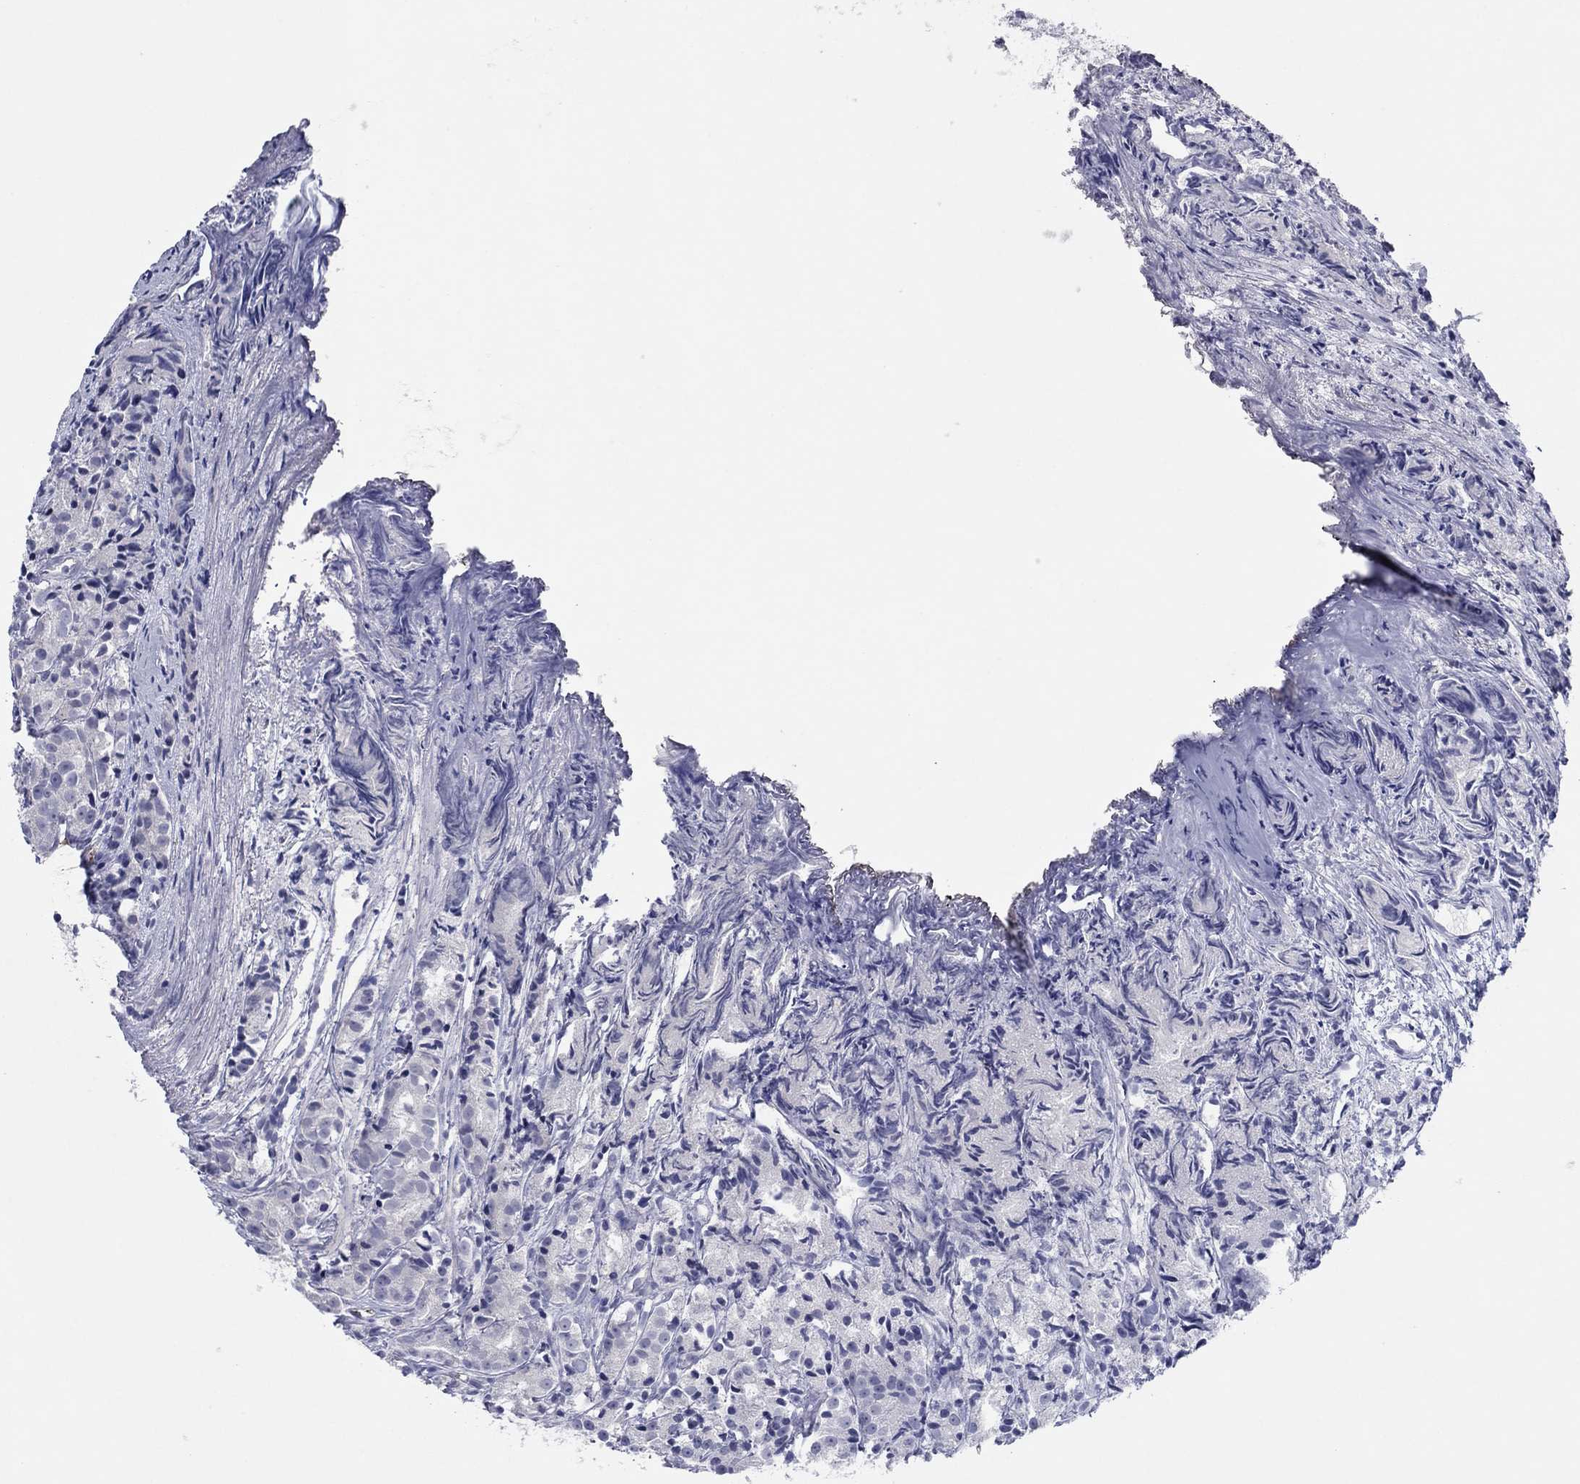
{"staining": {"intensity": "negative", "quantity": "none", "location": "none"}, "tissue": "prostate cancer", "cell_type": "Tumor cells", "image_type": "cancer", "snomed": [{"axis": "morphology", "description": "Adenocarcinoma, Medium grade"}, {"axis": "topography", "description": "Prostate"}], "caption": "Protein analysis of prostate medium-grade adenocarcinoma reveals no significant positivity in tumor cells.", "gene": "ITGAE", "patient": {"sex": "male", "age": 74}}